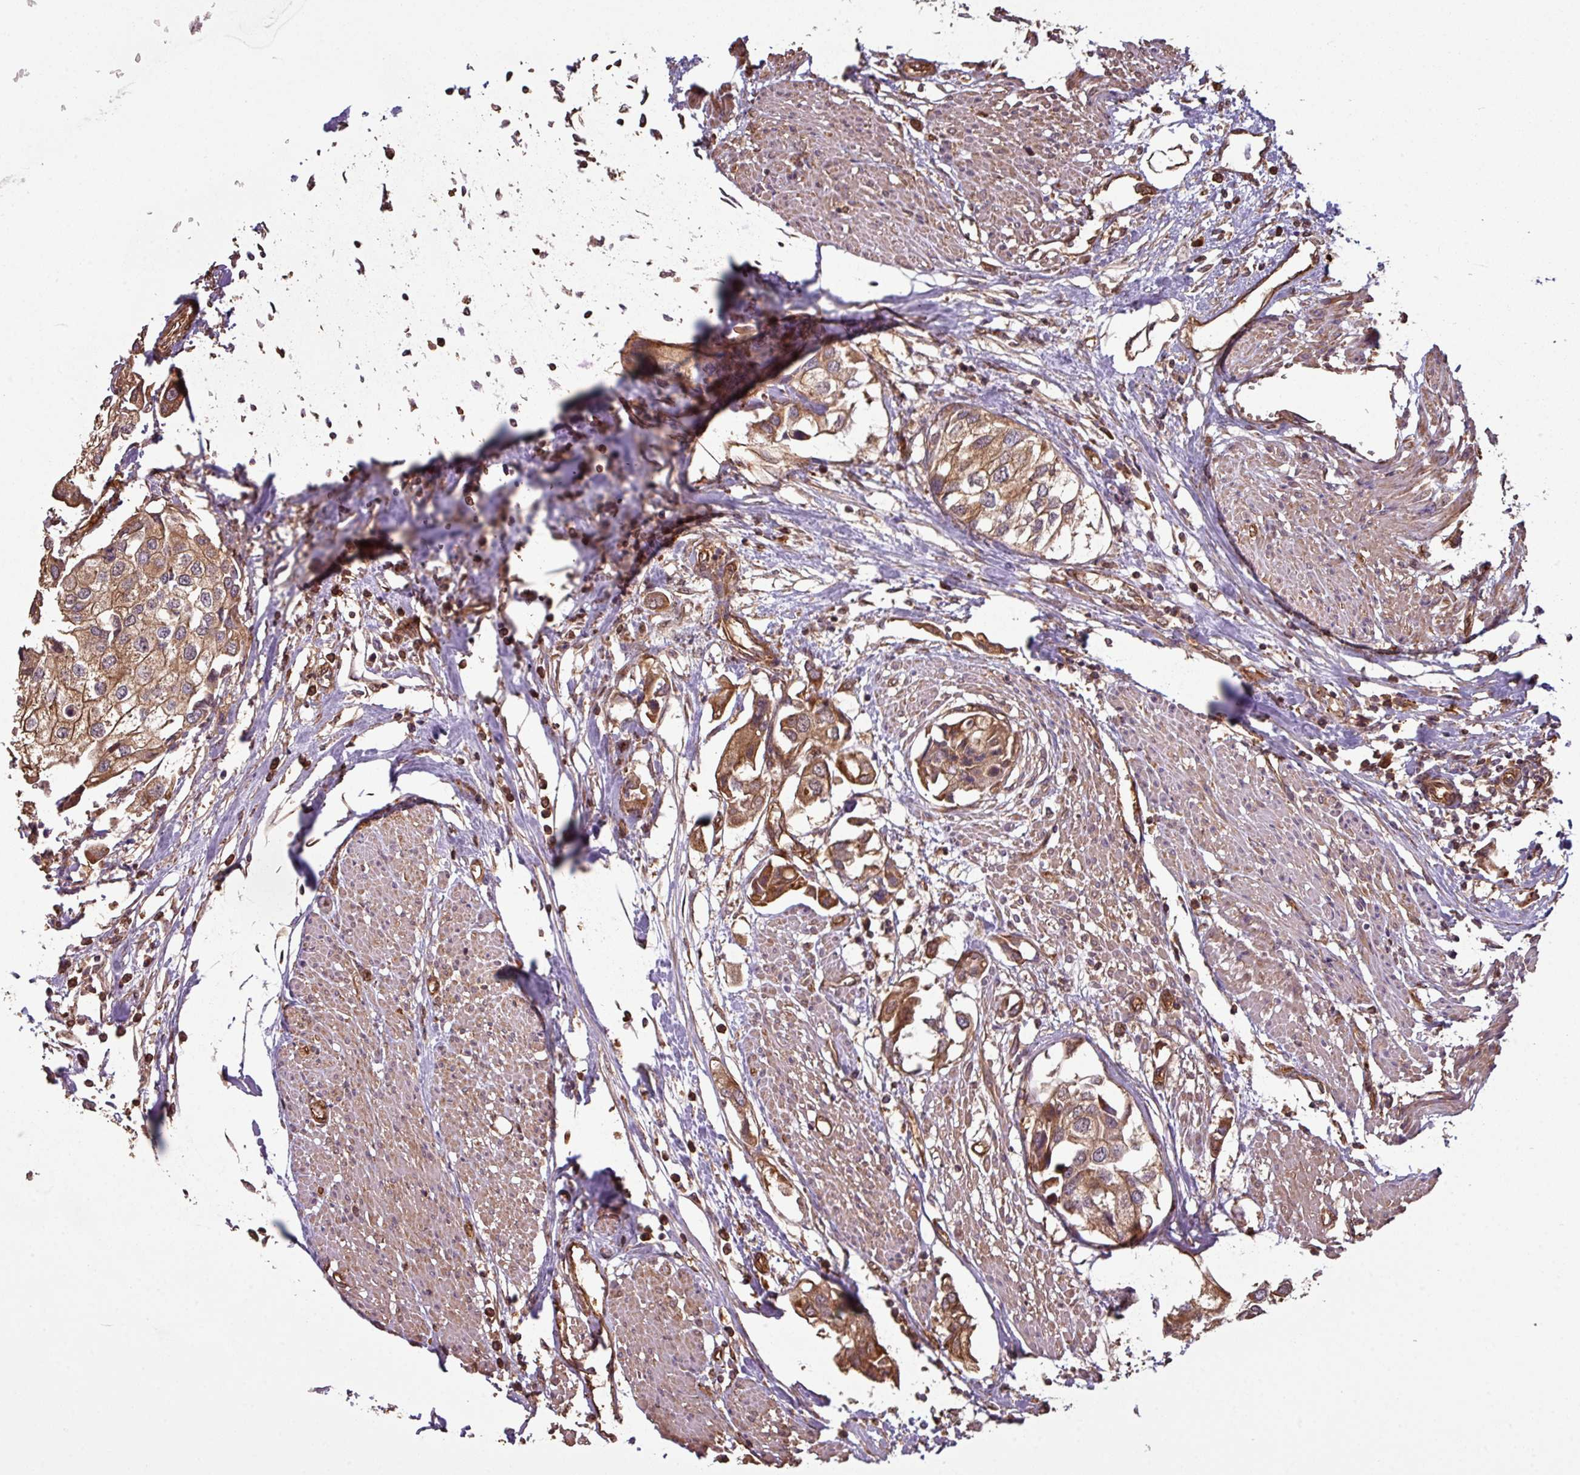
{"staining": {"intensity": "moderate", "quantity": ">75%", "location": "cytoplasmic/membranous"}, "tissue": "urothelial cancer", "cell_type": "Tumor cells", "image_type": "cancer", "snomed": [{"axis": "morphology", "description": "Urothelial carcinoma, High grade"}, {"axis": "topography", "description": "Urinary bladder"}], "caption": "An immunohistochemistry photomicrograph of neoplastic tissue is shown. Protein staining in brown highlights moderate cytoplasmic/membranous positivity in urothelial cancer within tumor cells.", "gene": "NHSL2", "patient": {"sex": "male", "age": 64}}